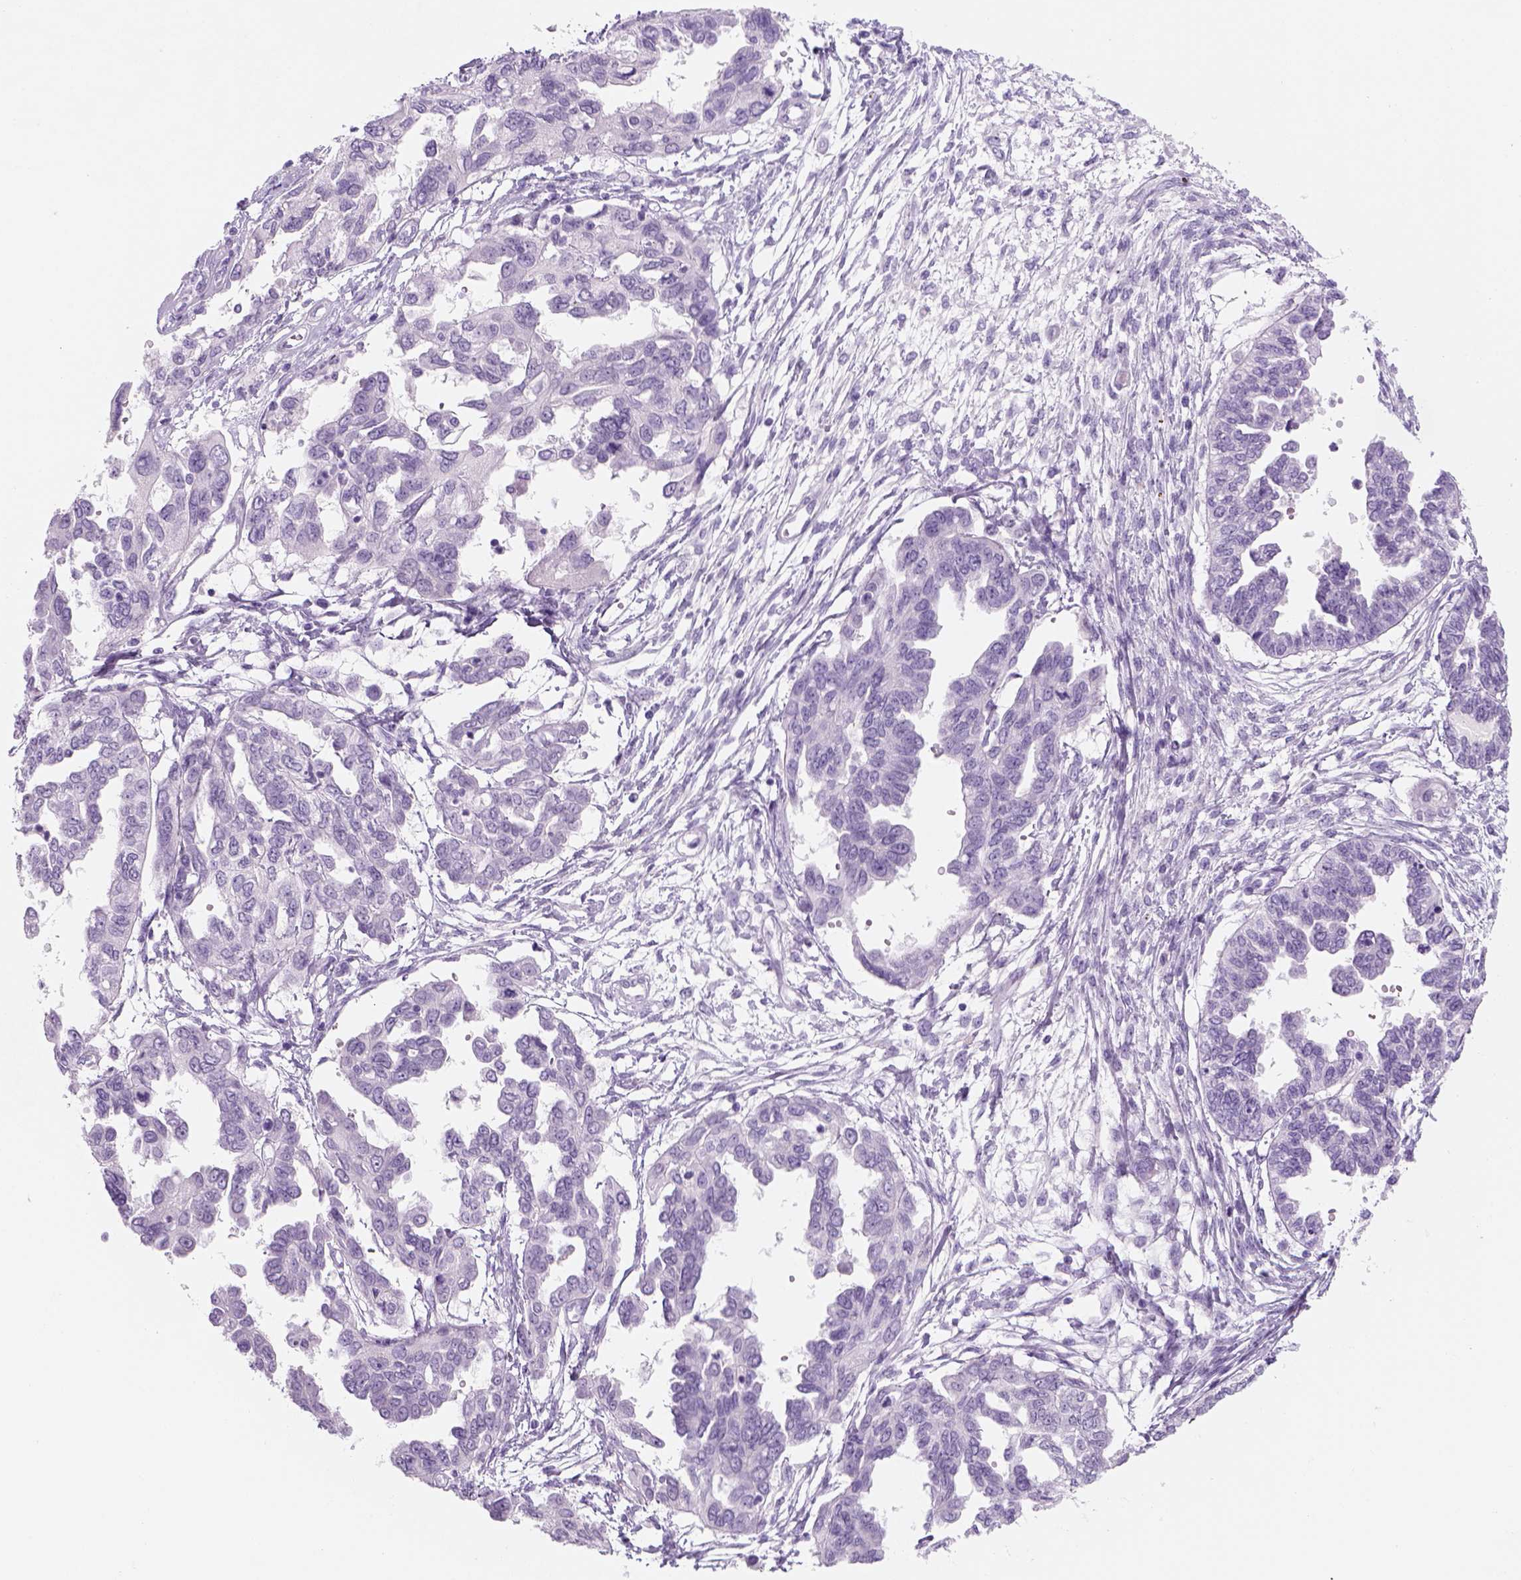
{"staining": {"intensity": "negative", "quantity": "none", "location": "none"}, "tissue": "ovarian cancer", "cell_type": "Tumor cells", "image_type": "cancer", "snomed": [{"axis": "morphology", "description": "Cystadenocarcinoma, serous, NOS"}, {"axis": "topography", "description": "Ovary"}], "caption": "This is an IHC image of human ovarian cancer (serous cystadenocarcinoma). There is no expression in tumor cells.", "gene": "KRTAP11-1", "patient": {"sex": "female", "age": 53}}